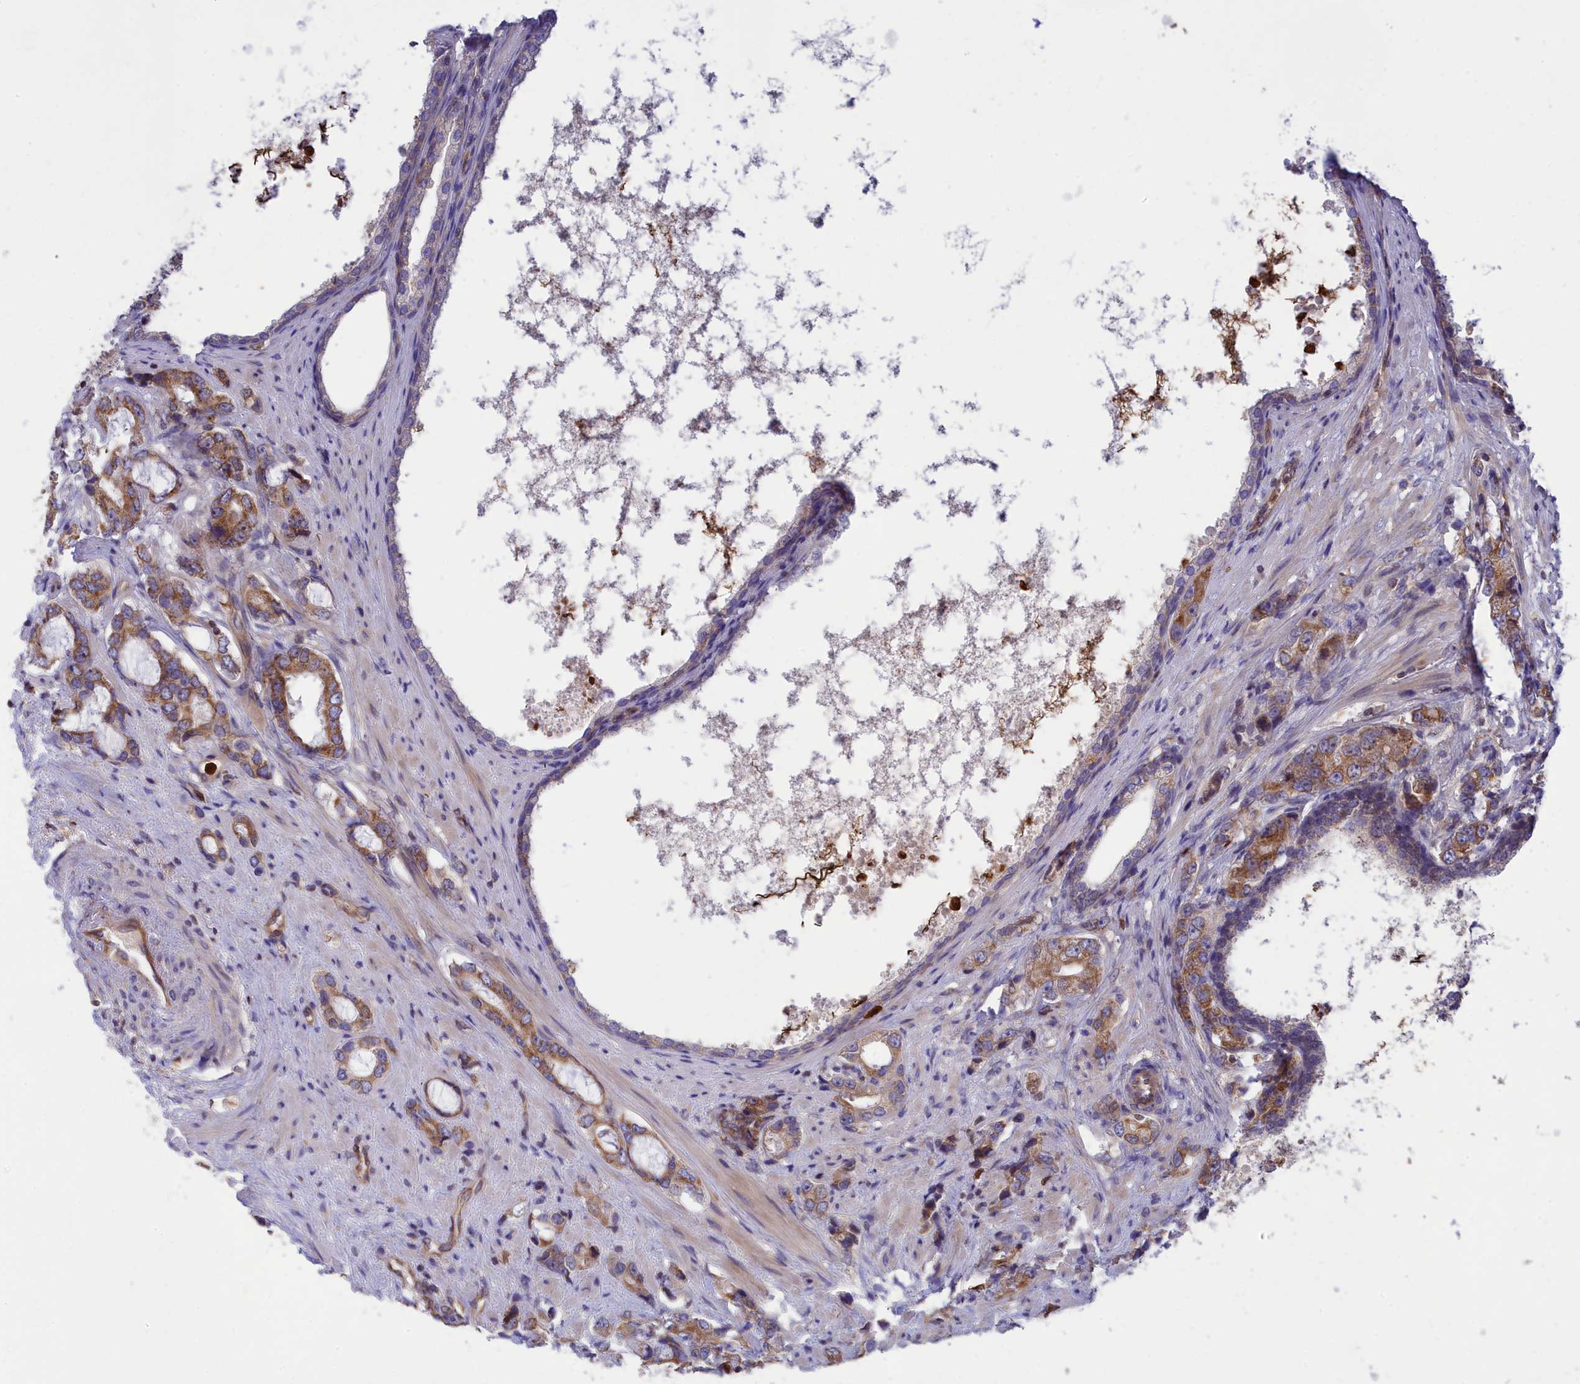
{"staining": {"intensity": "moderate", "quantity": ">75%", "location": "cytoplasmic/membranous"}, "tissue": "prostate cancer", "cell_type": "Tumor cells", "image_type": "cancer", "snomed": [{"axis": "morphology", "description": "Adenocarcinoma, High grade"}, {"axis": "topography", "description": "Prostate"}], "caption": "Protein analysis of prostate high-grade adenocarcinoma tissue reveals moderate cytoplasmic/membranous staining in about >75% of tumor cells.", "gene": "PKHD1L1", "patient": {"sex": "male", "age": 75}}